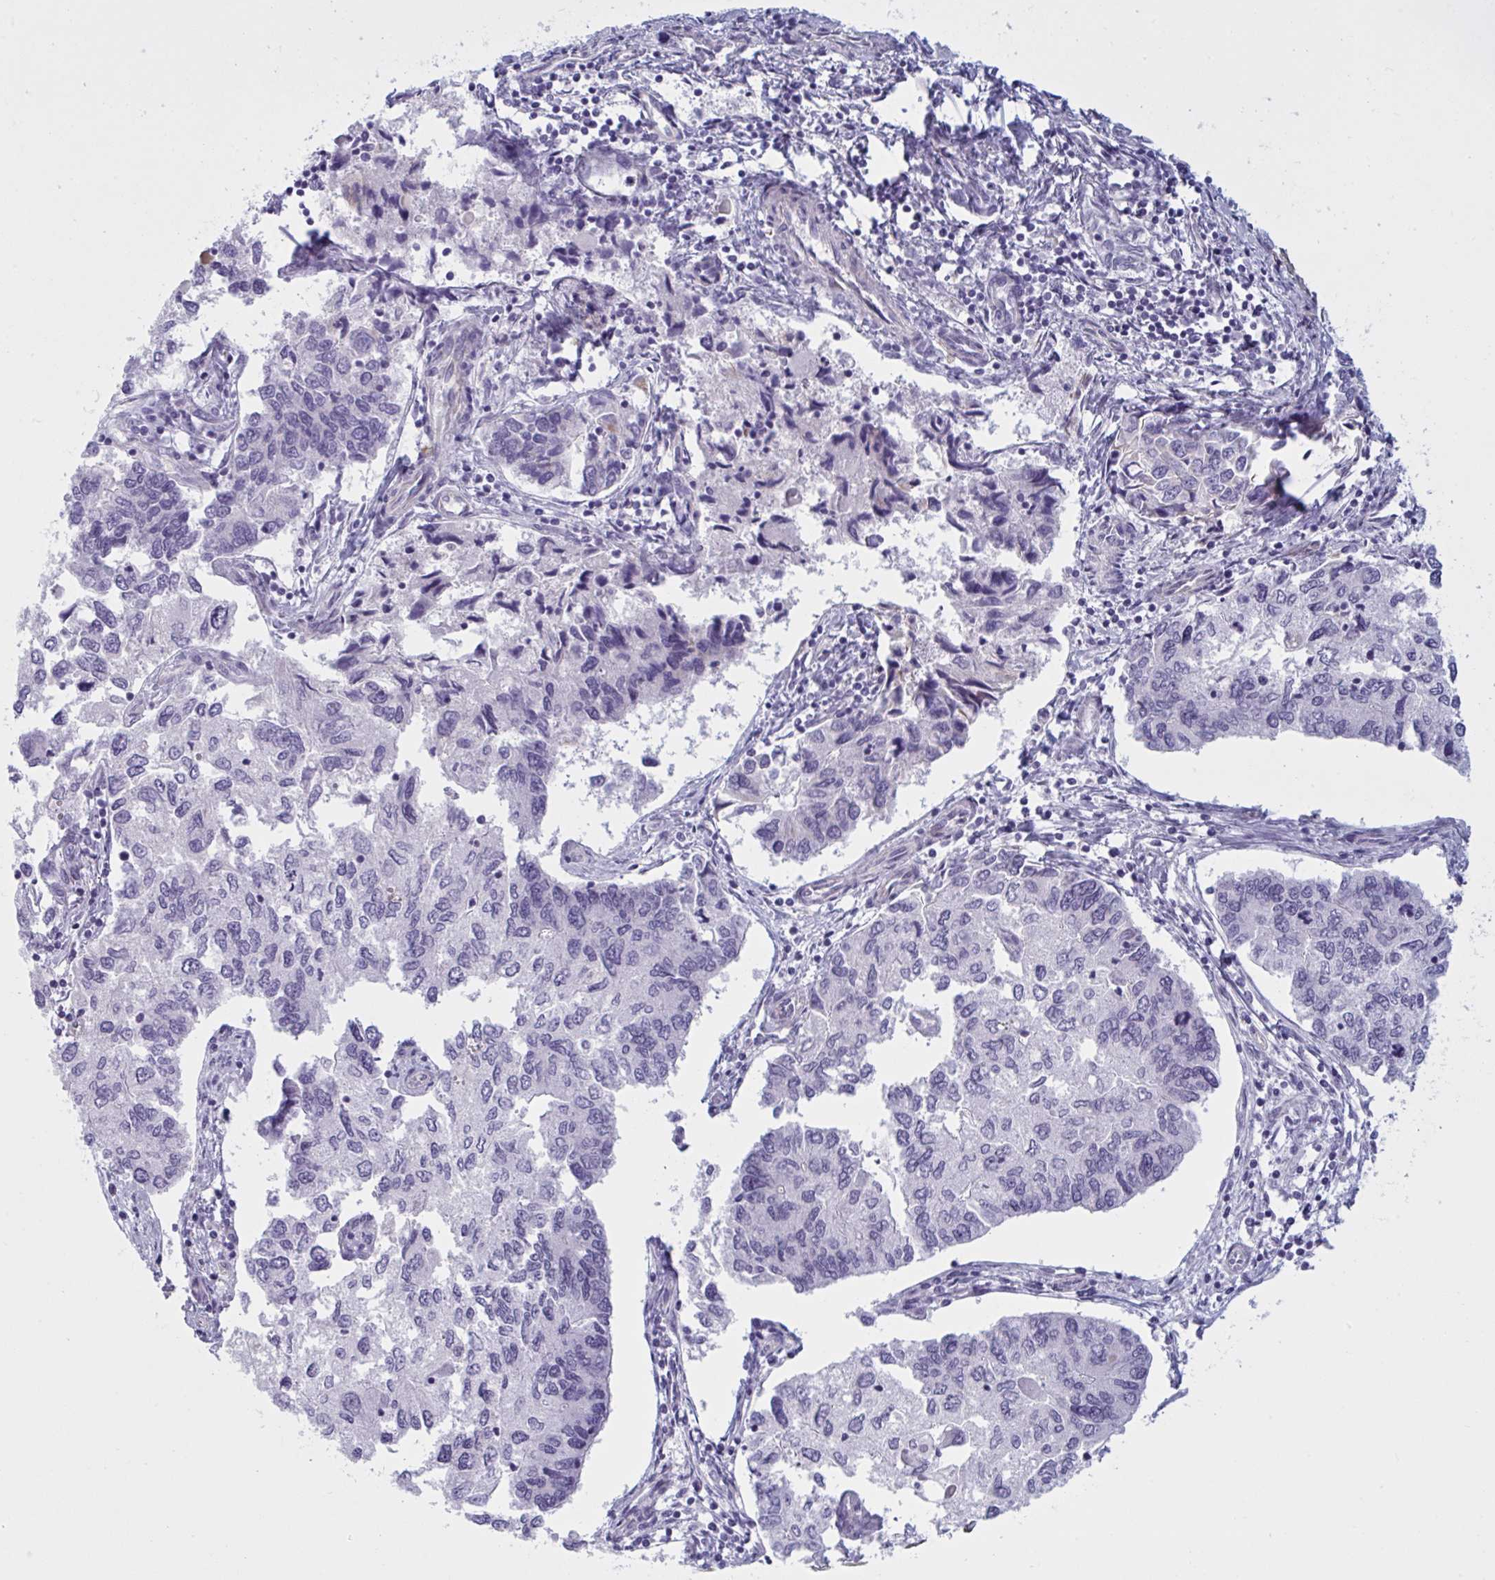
{"staining": {"intensity": "negative", "quantity": "none", "location": "none"}, "tissue": "endometrial cancer", "cell_type": "Tumor cells", "image_type": "cancer", "snomed": [{"axis": "morphology", "description": "Carcinoma, NOS"}, {"axis": "topography", "description": "Uterus"}], "caption": "Immunohistochemical staining of human endometrial cancer (carcinoma) exhibits no significant positivity in tumor cells.", "gene": "OR1L3", "patient": {"sex": "female", "age": 76}}